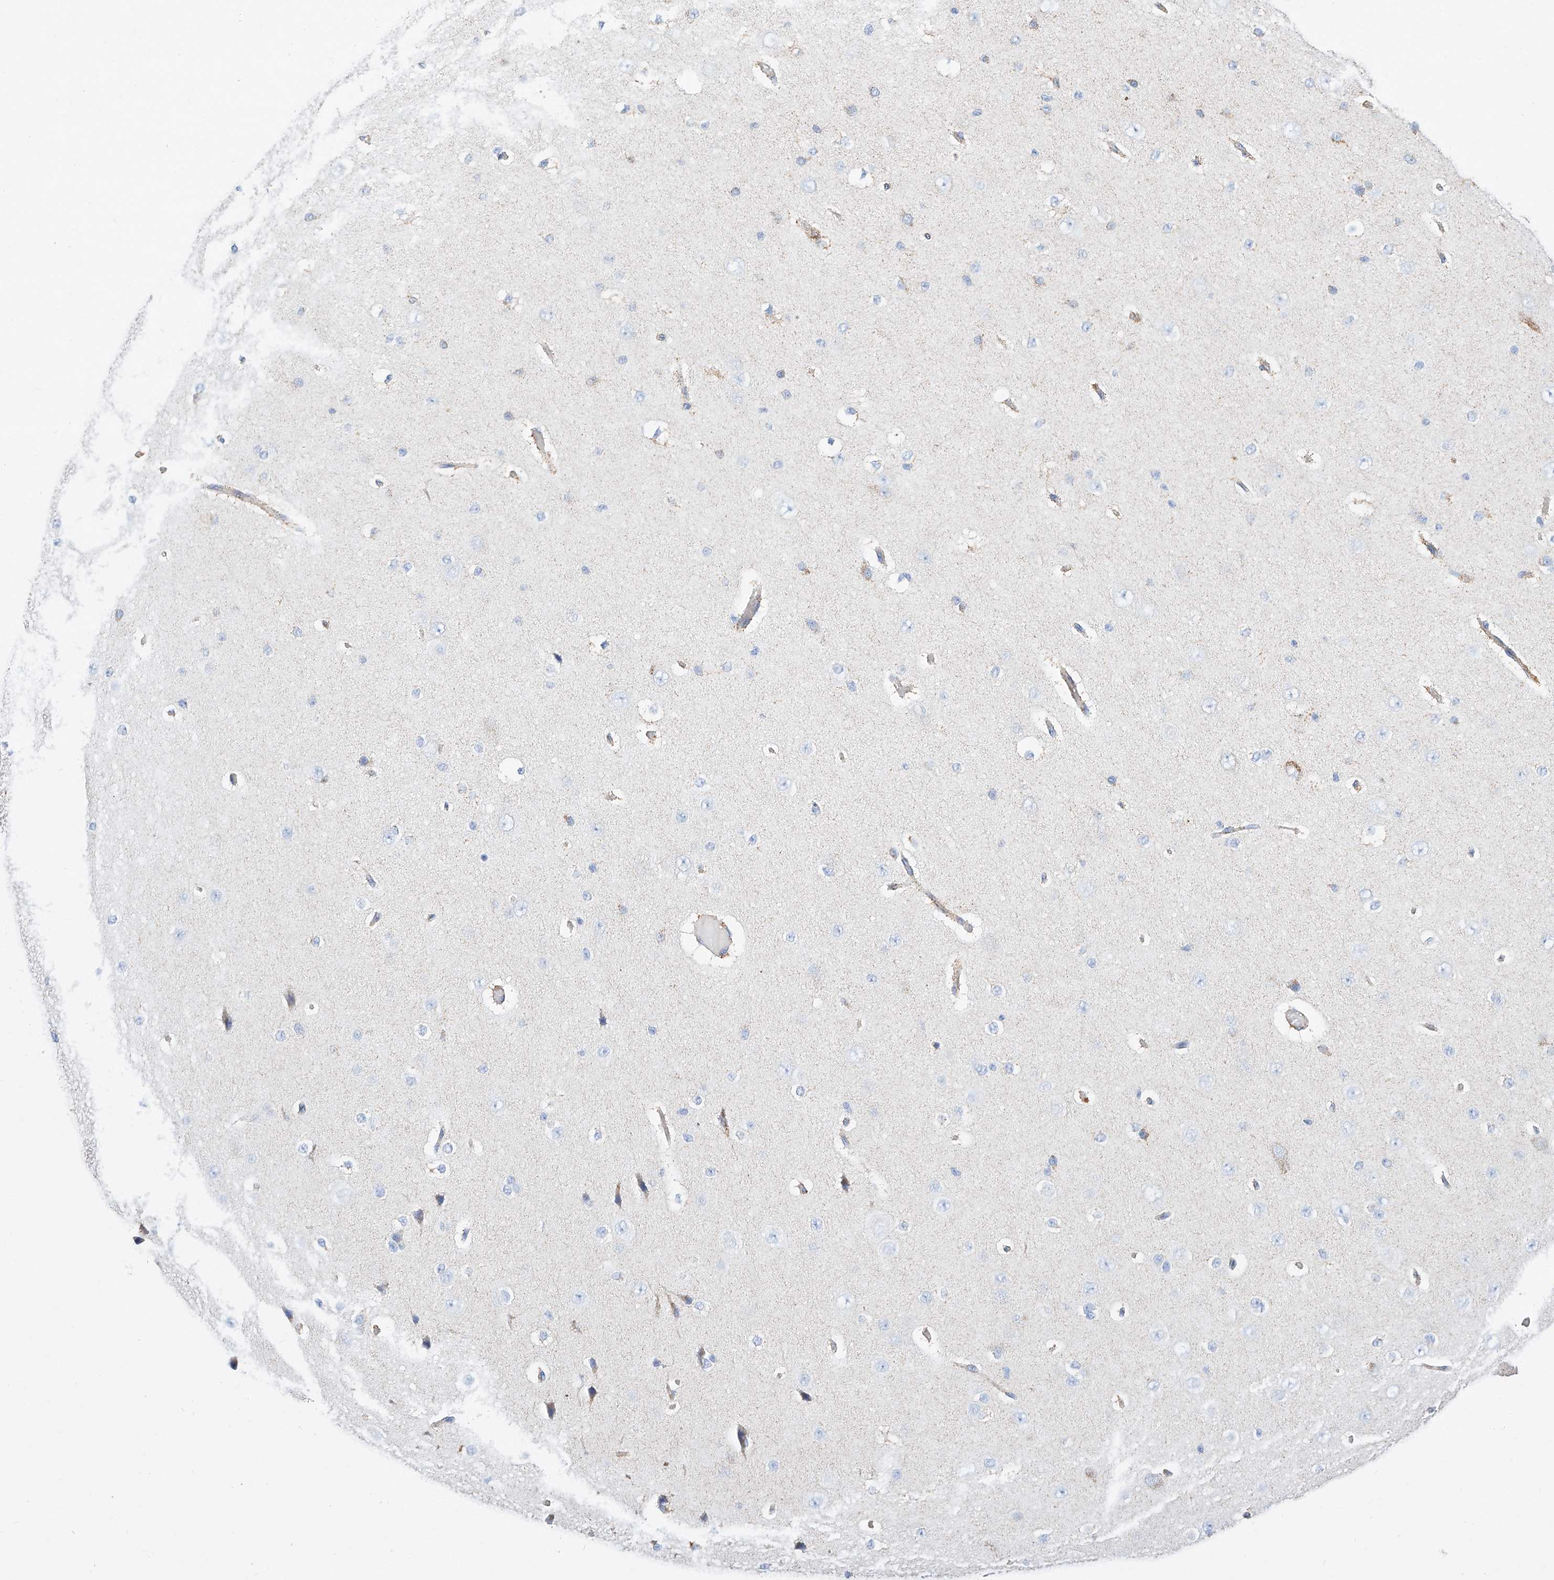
{"staining": {"intensity": "weak", "quantity": ">75%", "location": "cytoplasmic/membranous"}, "tissue": "cerebral cortex", "cell_type": "Endothelial cells", "image_type": "normal", "snomed": [{"axis": "morphology", "description": "Normal tissue, NOS"}, {"axis": "morphology", "description": "Developmental malformation"}, {"axis": "topography", "description": "Cerebral cortex"}], "caption": "High-magnification brightfield microscopy of benign cerebral cortex stained with DAB (brown) and counterstained with hematoxylin (blue). endothelial cells exhibit weak cytoplasmic/membranous positivity is appreciated in about>75% of cells.", "gene": "C6orf62", "patient": {"sex": "female", "age": 30}}